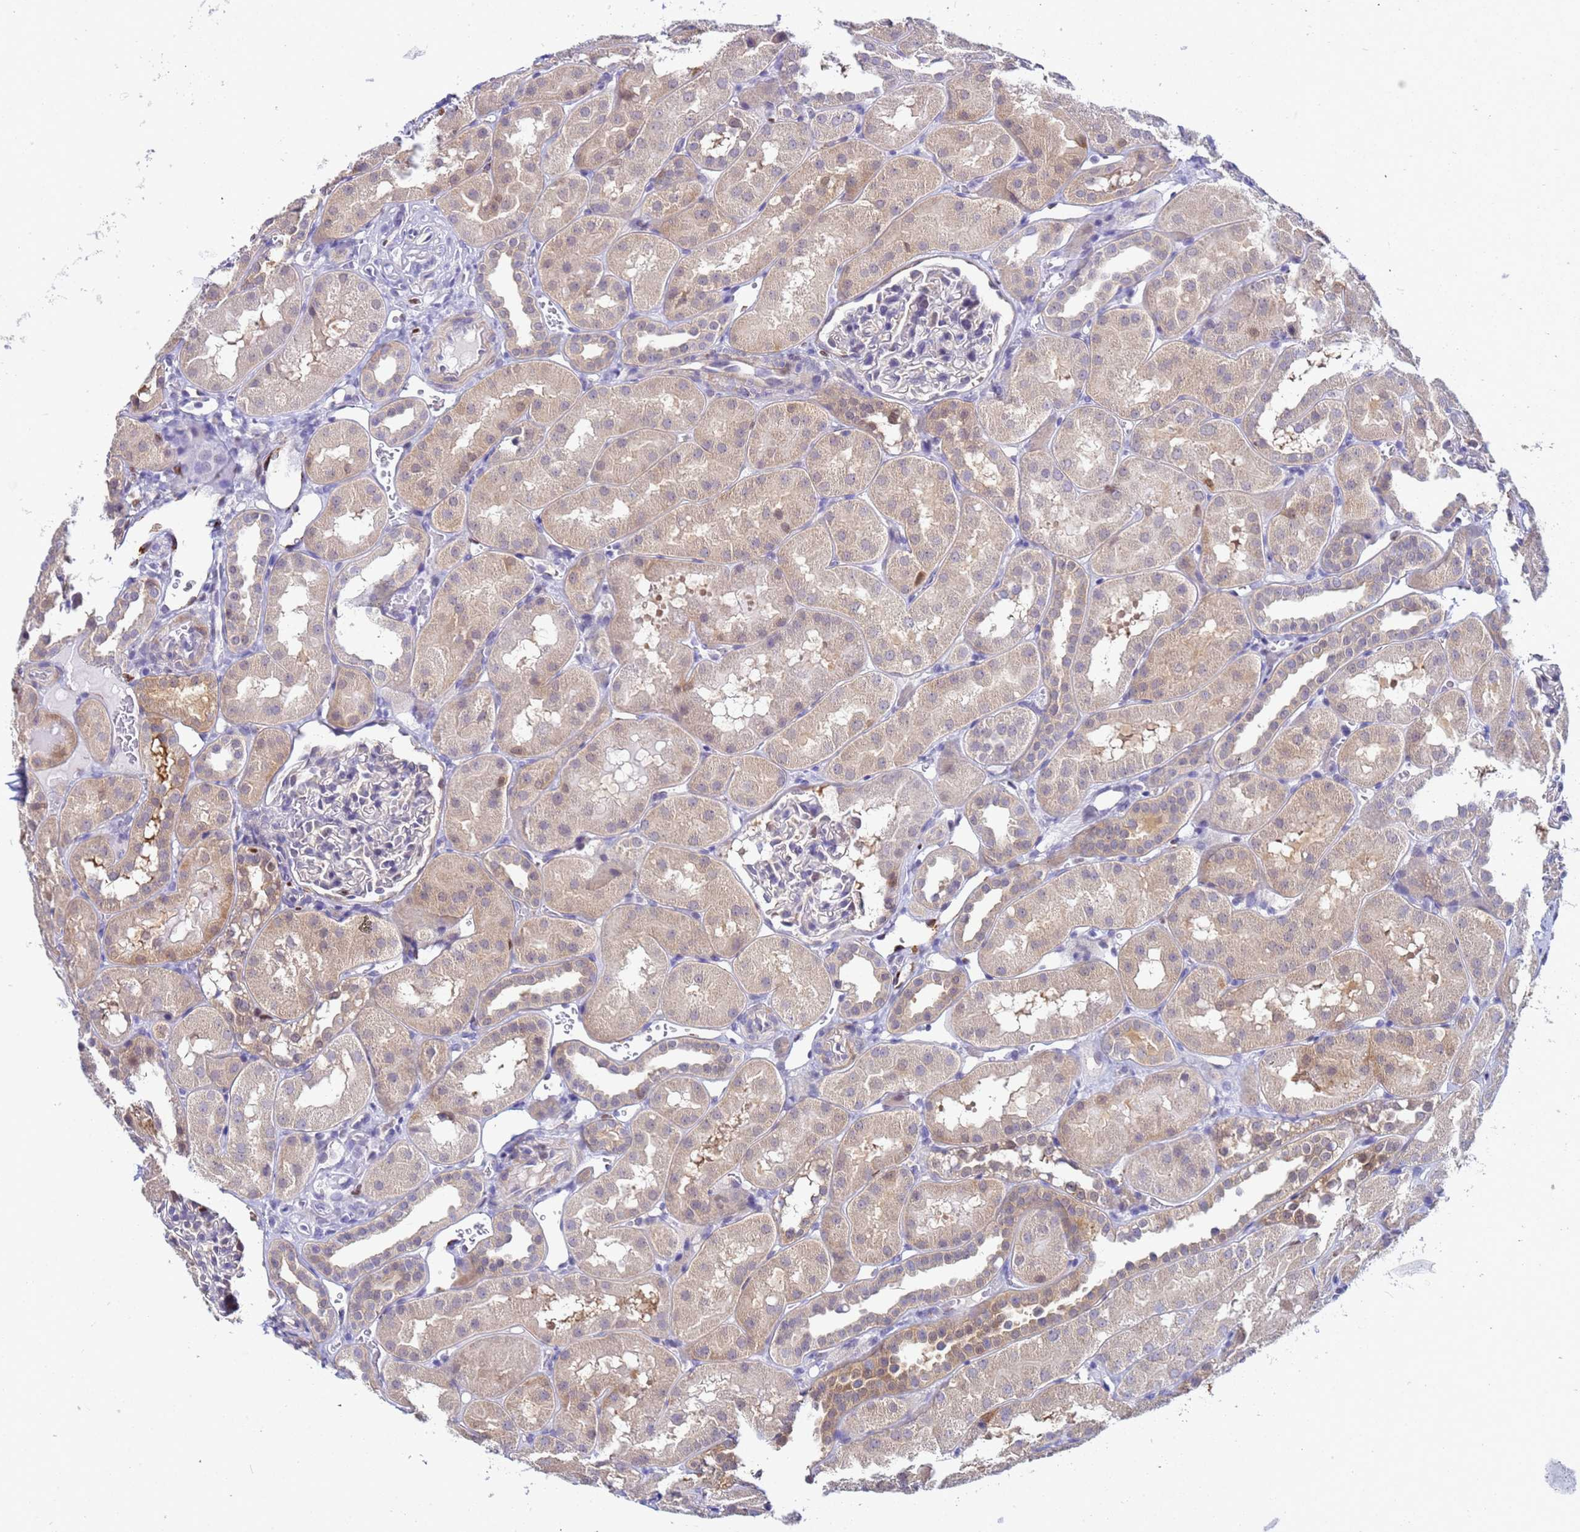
{"staining": {"intensity": "negative", "quantity": "none", "location": "none"}, "tissue": "kidney", "cell_type": "Cells in glomeruli", "image_type": "normal", "snomed": [{"axis": "morphology", "description": "Normal tissue, NOS"}, {"axis": "topography", "description": "Kidney"}, {"axis": "topography", "description": "Urinary bladder"}], "caption": "Immunohistochemical staining of normal kidney displays no significant positivity in cells in glomeruli. Nuclei are stained in blue.", "gene": "SLC25A37", "patient": {"sex": "male", "age": 16}}